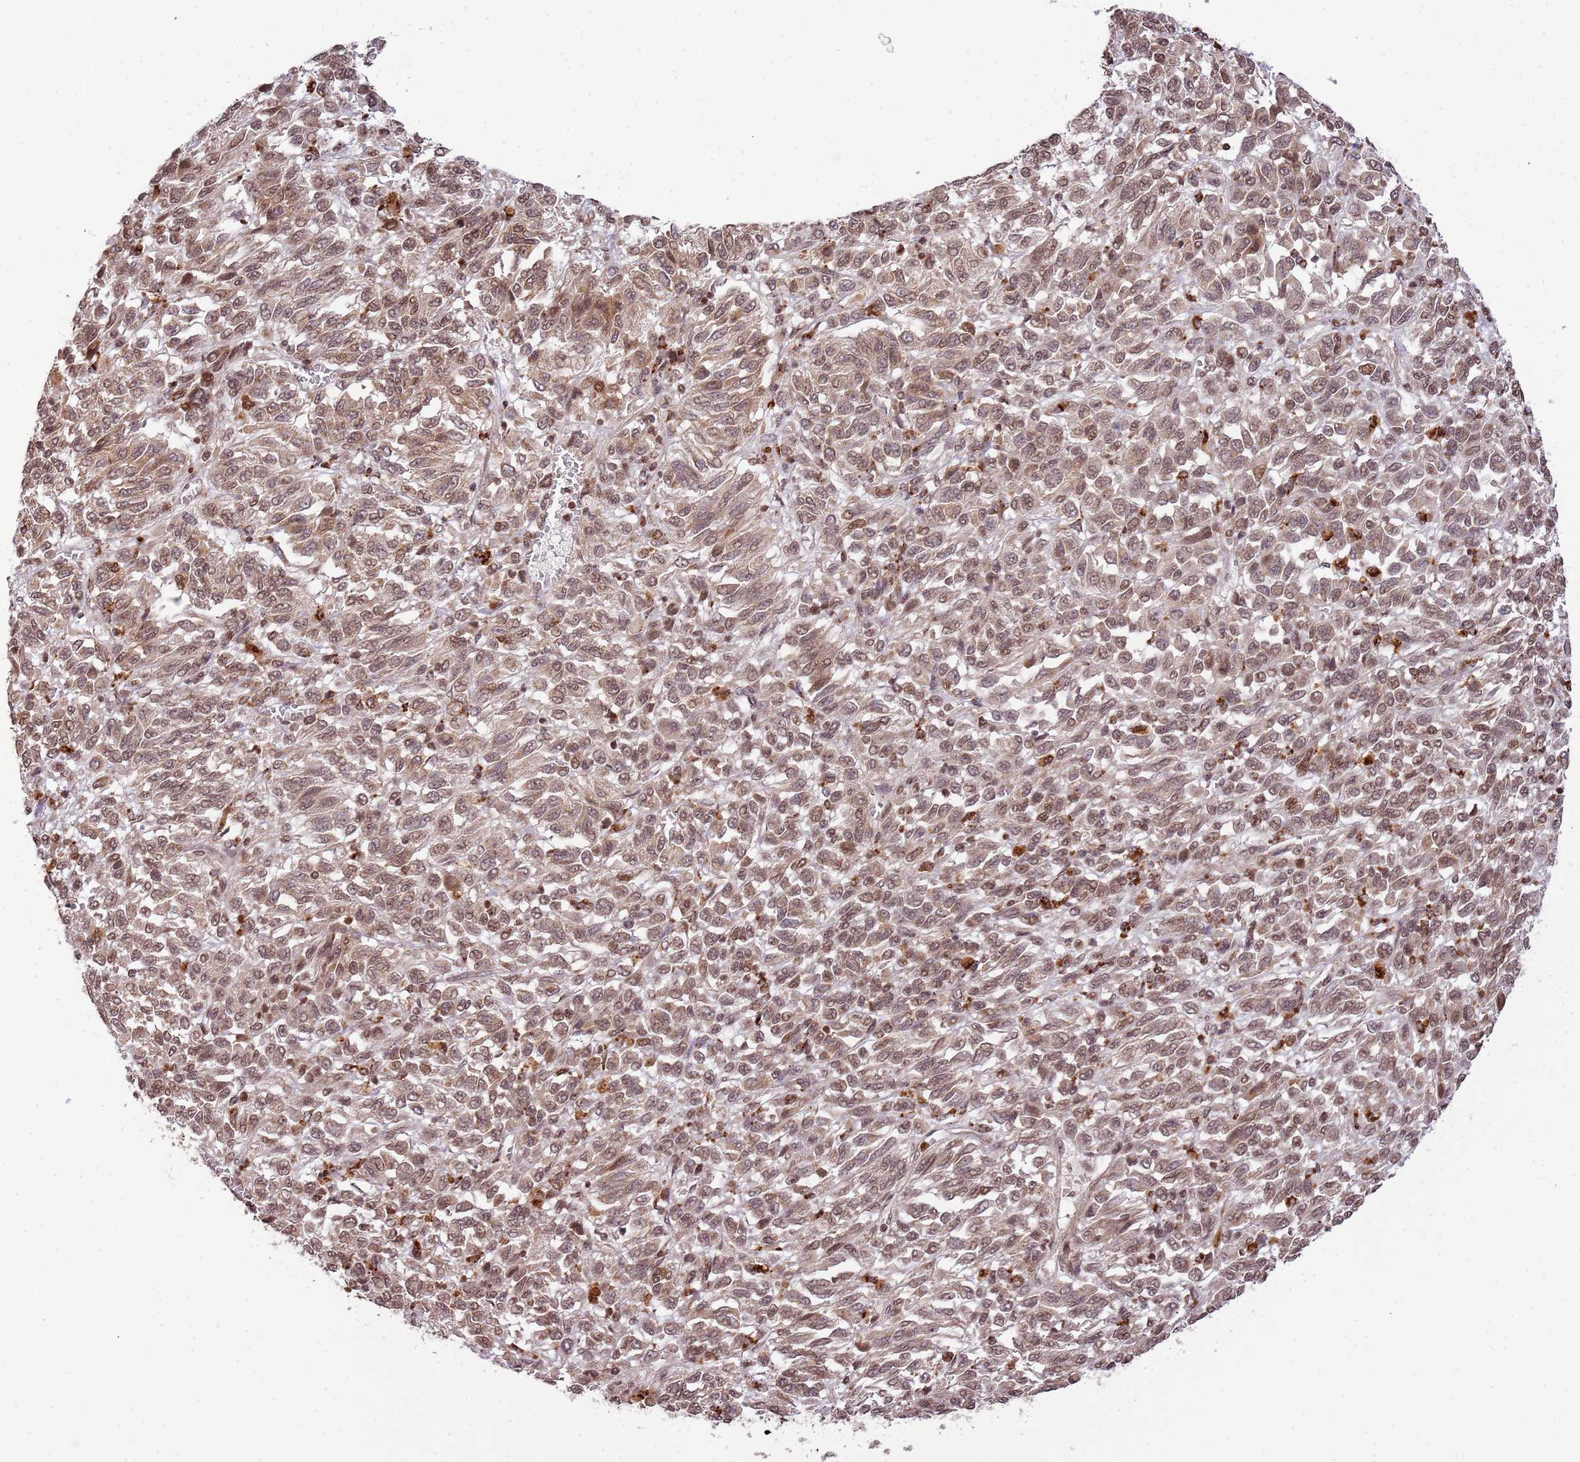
{"staining": {"intensity": "moderate", "quantity": ">75%", "location": "cytoplasmic/membranous,nuclear"}, "tissue": "melanoma", "cell_type": "Tumor cells", "image_type": "cancer", "snomed": [{"axis": "morphology", "description": "Malignant melanoma, Metastatic site"}, {"axis": "topography", "description": "Lung"}], "caption": "Protein expression by IHC displays moderate cytoplasmic/membranous and nuclear staining in approximately >75% of tumor cells in malignant melanoma (metastatic site). (IHC, brightfield microscopy, high magnification).", "gene": "SAMSN1", "patient": {"sex": "male", "age": 64}}